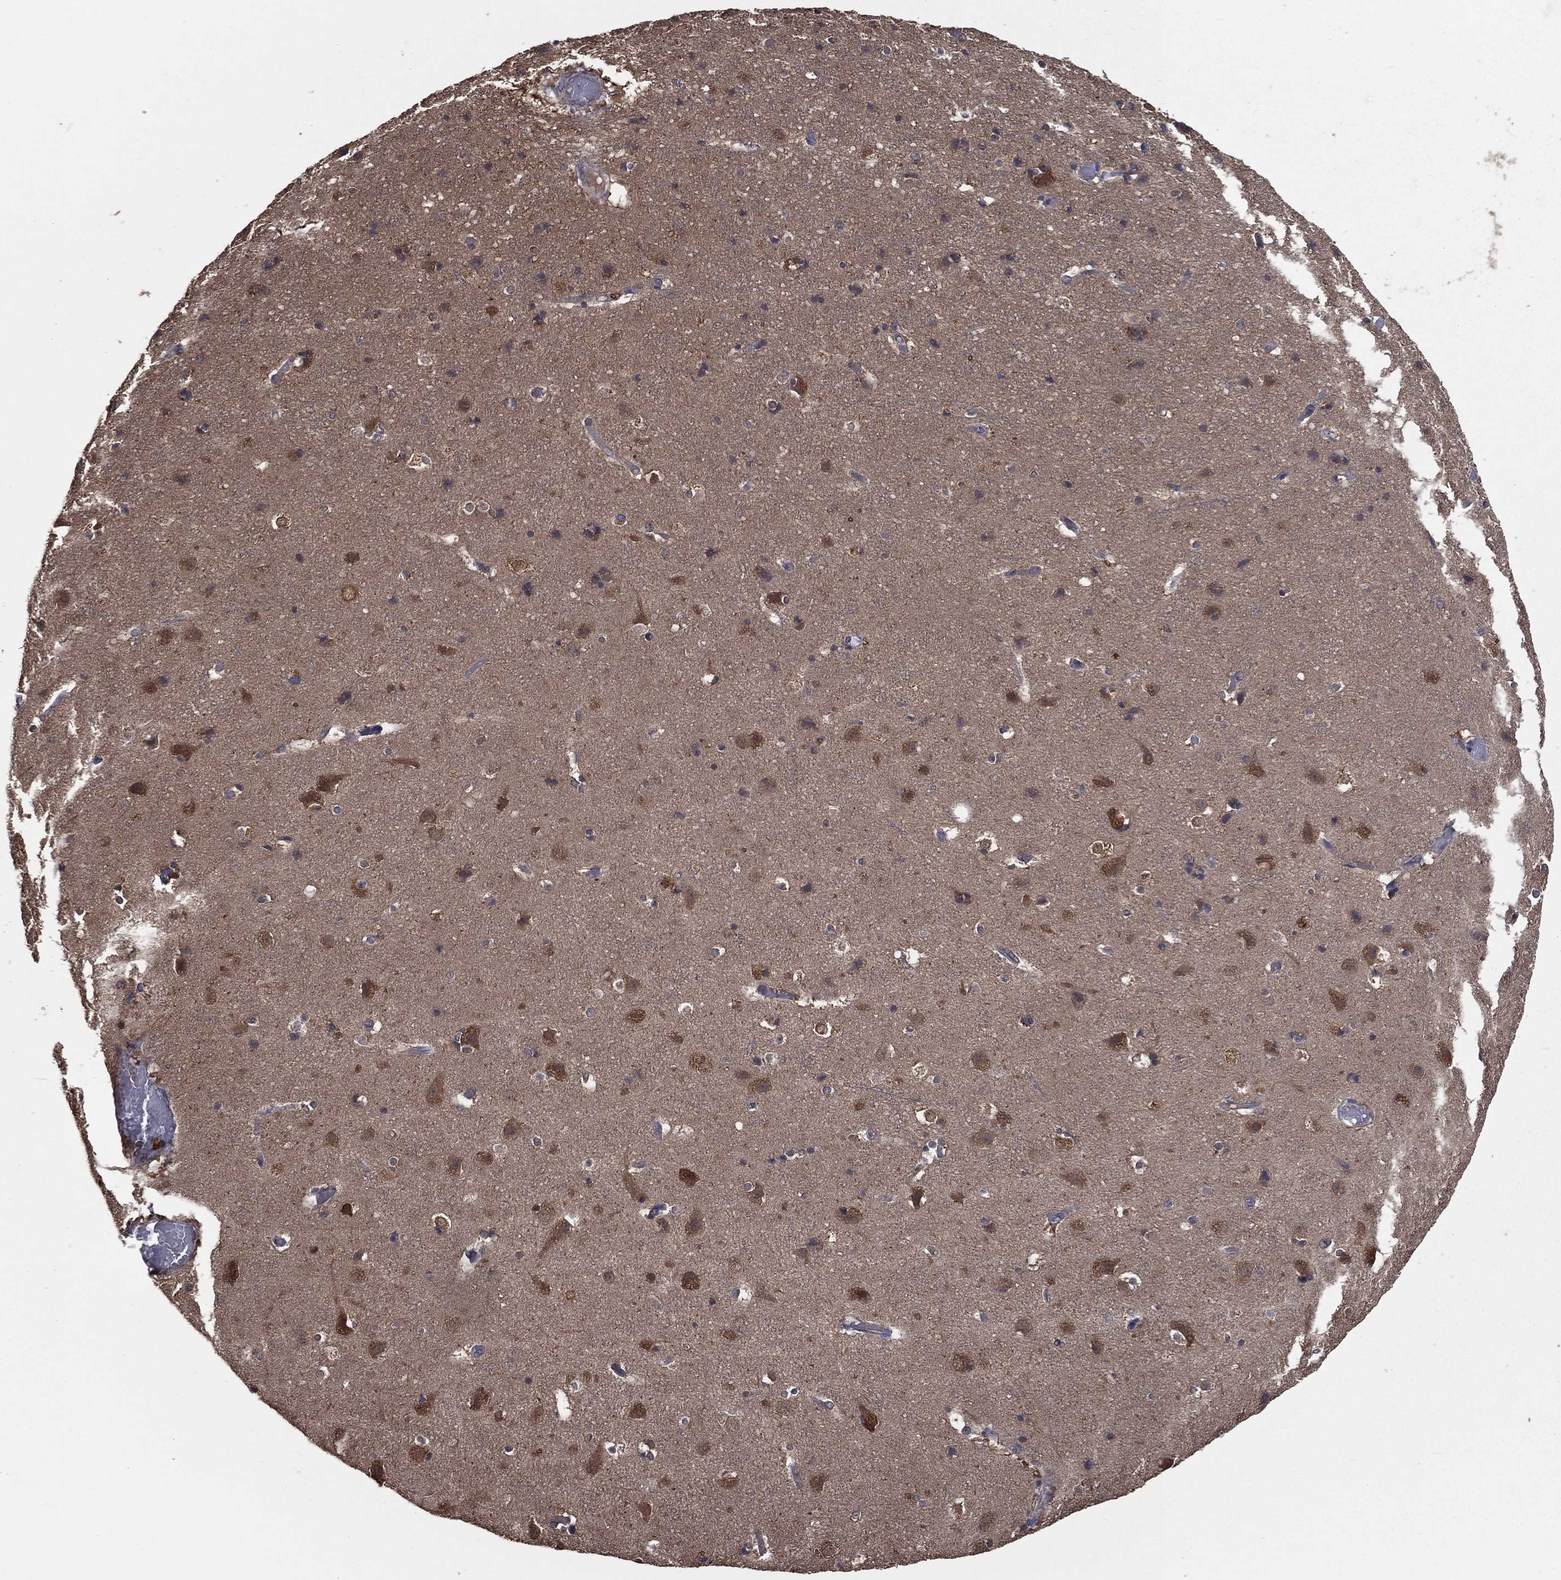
{"staining": {"intensity": "negative", "quantity": "none", "location": "none"}, "tissue": "cerebral cortex", "cell_type": "Endothelial cells", "image_type": "normal", "snomed": [{"axis": "morphology", "description": "Normal tissue, NOS"}, {"axis": "topography", "description": "Cerebral cortex"}], "caption": "Immunohistochemical staining of benign human cerebral cortex shows no significant expression in endothelial cells.", "gene": "SARS1", "patient": {"sex": "female", "age": 52}}